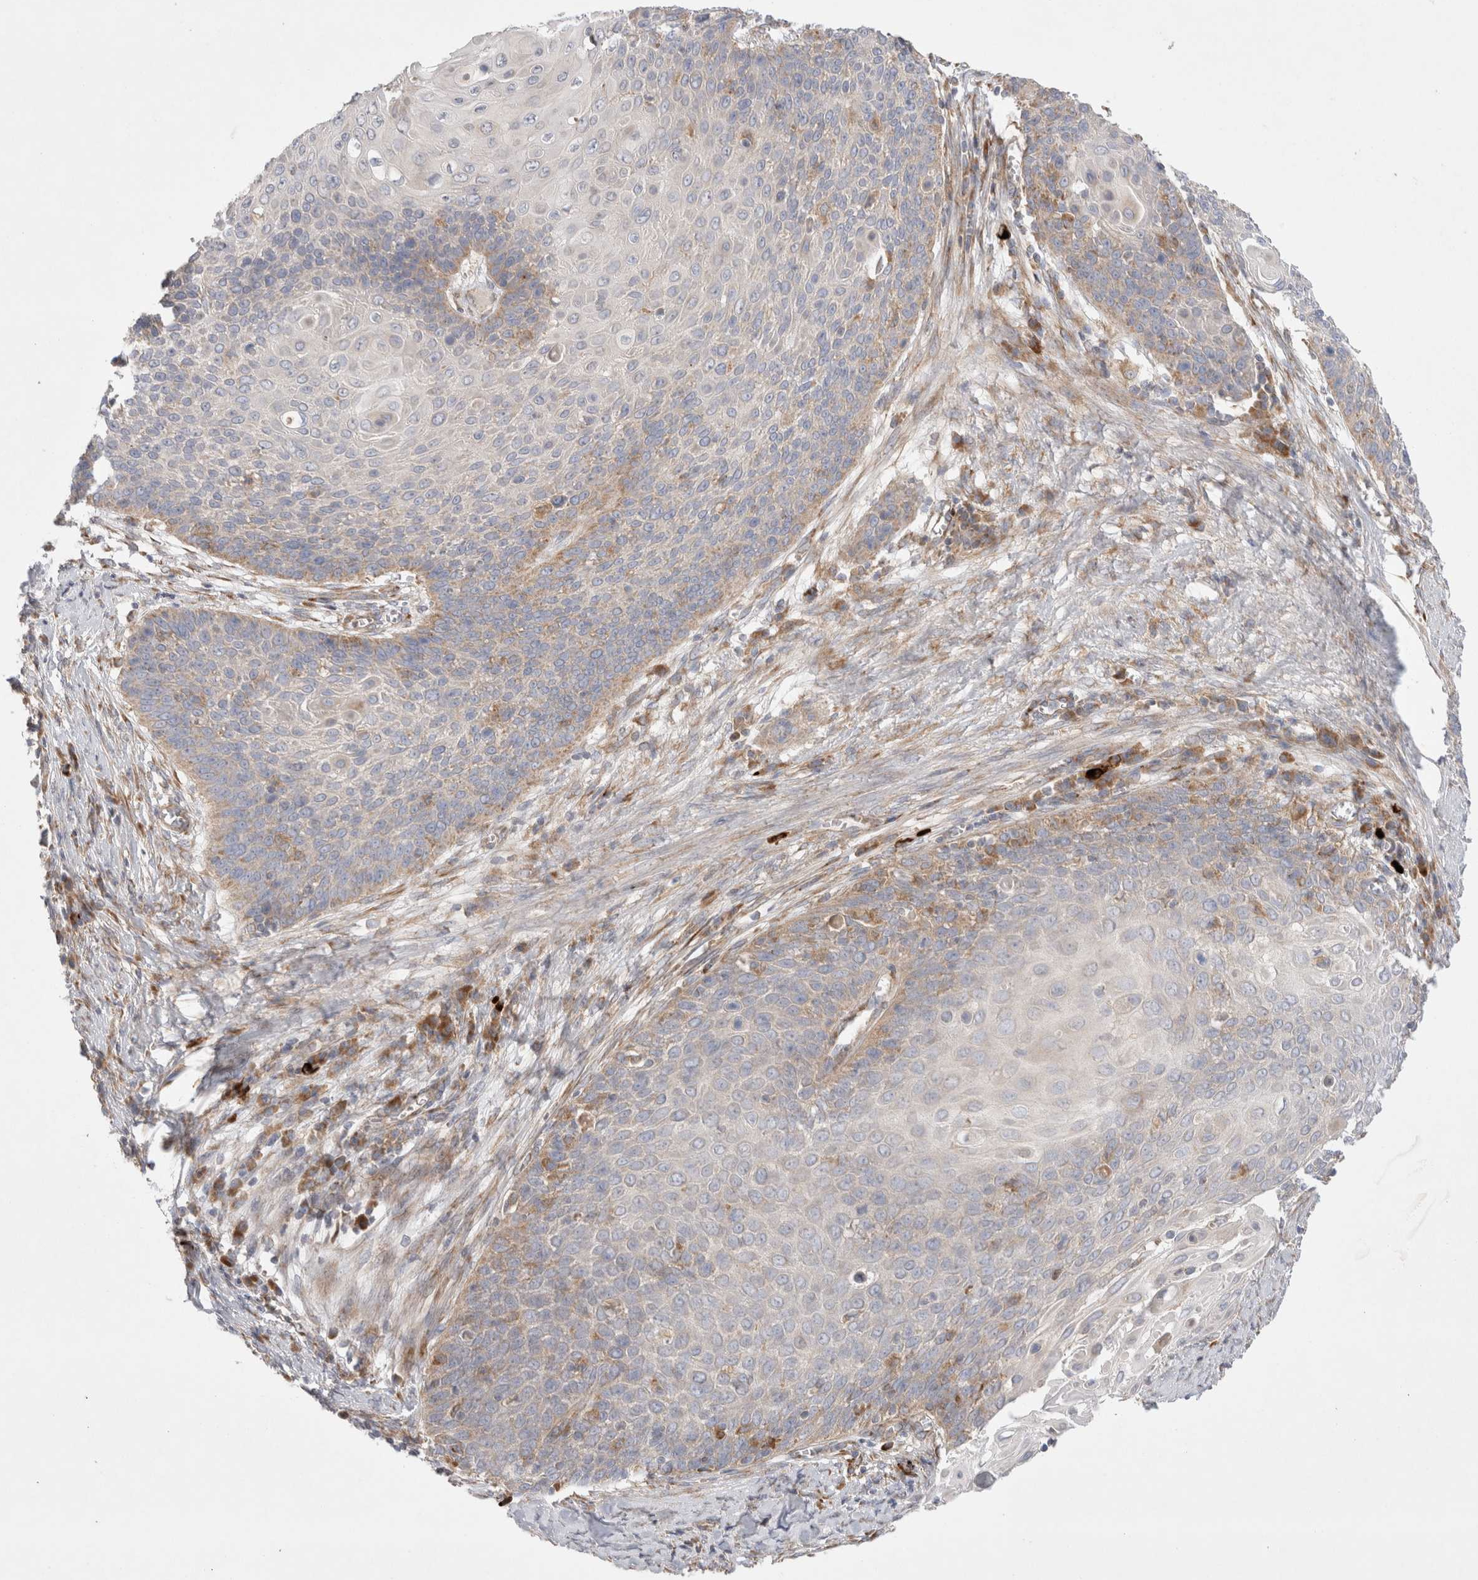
{"staining": {"intensity": "weak", "quantity": "<25%", "location": "cytoplasmic/membranous"}, "tissue": "cervical cancer", "cell_type": "Tumor cells", "image_type": "cancer", "snomed": [{"axis": "morphology", "description": "Squamous cell carcinoma, NOS"}, {"axis": "topography", "description": "Cervix"}], "caption": "IHC image of human cervical cancer stained for a protein (brown), which displays no expression in tumor cells.", "gene": "TBC1D16", "patient": {"sex": "female", "age": 39}}